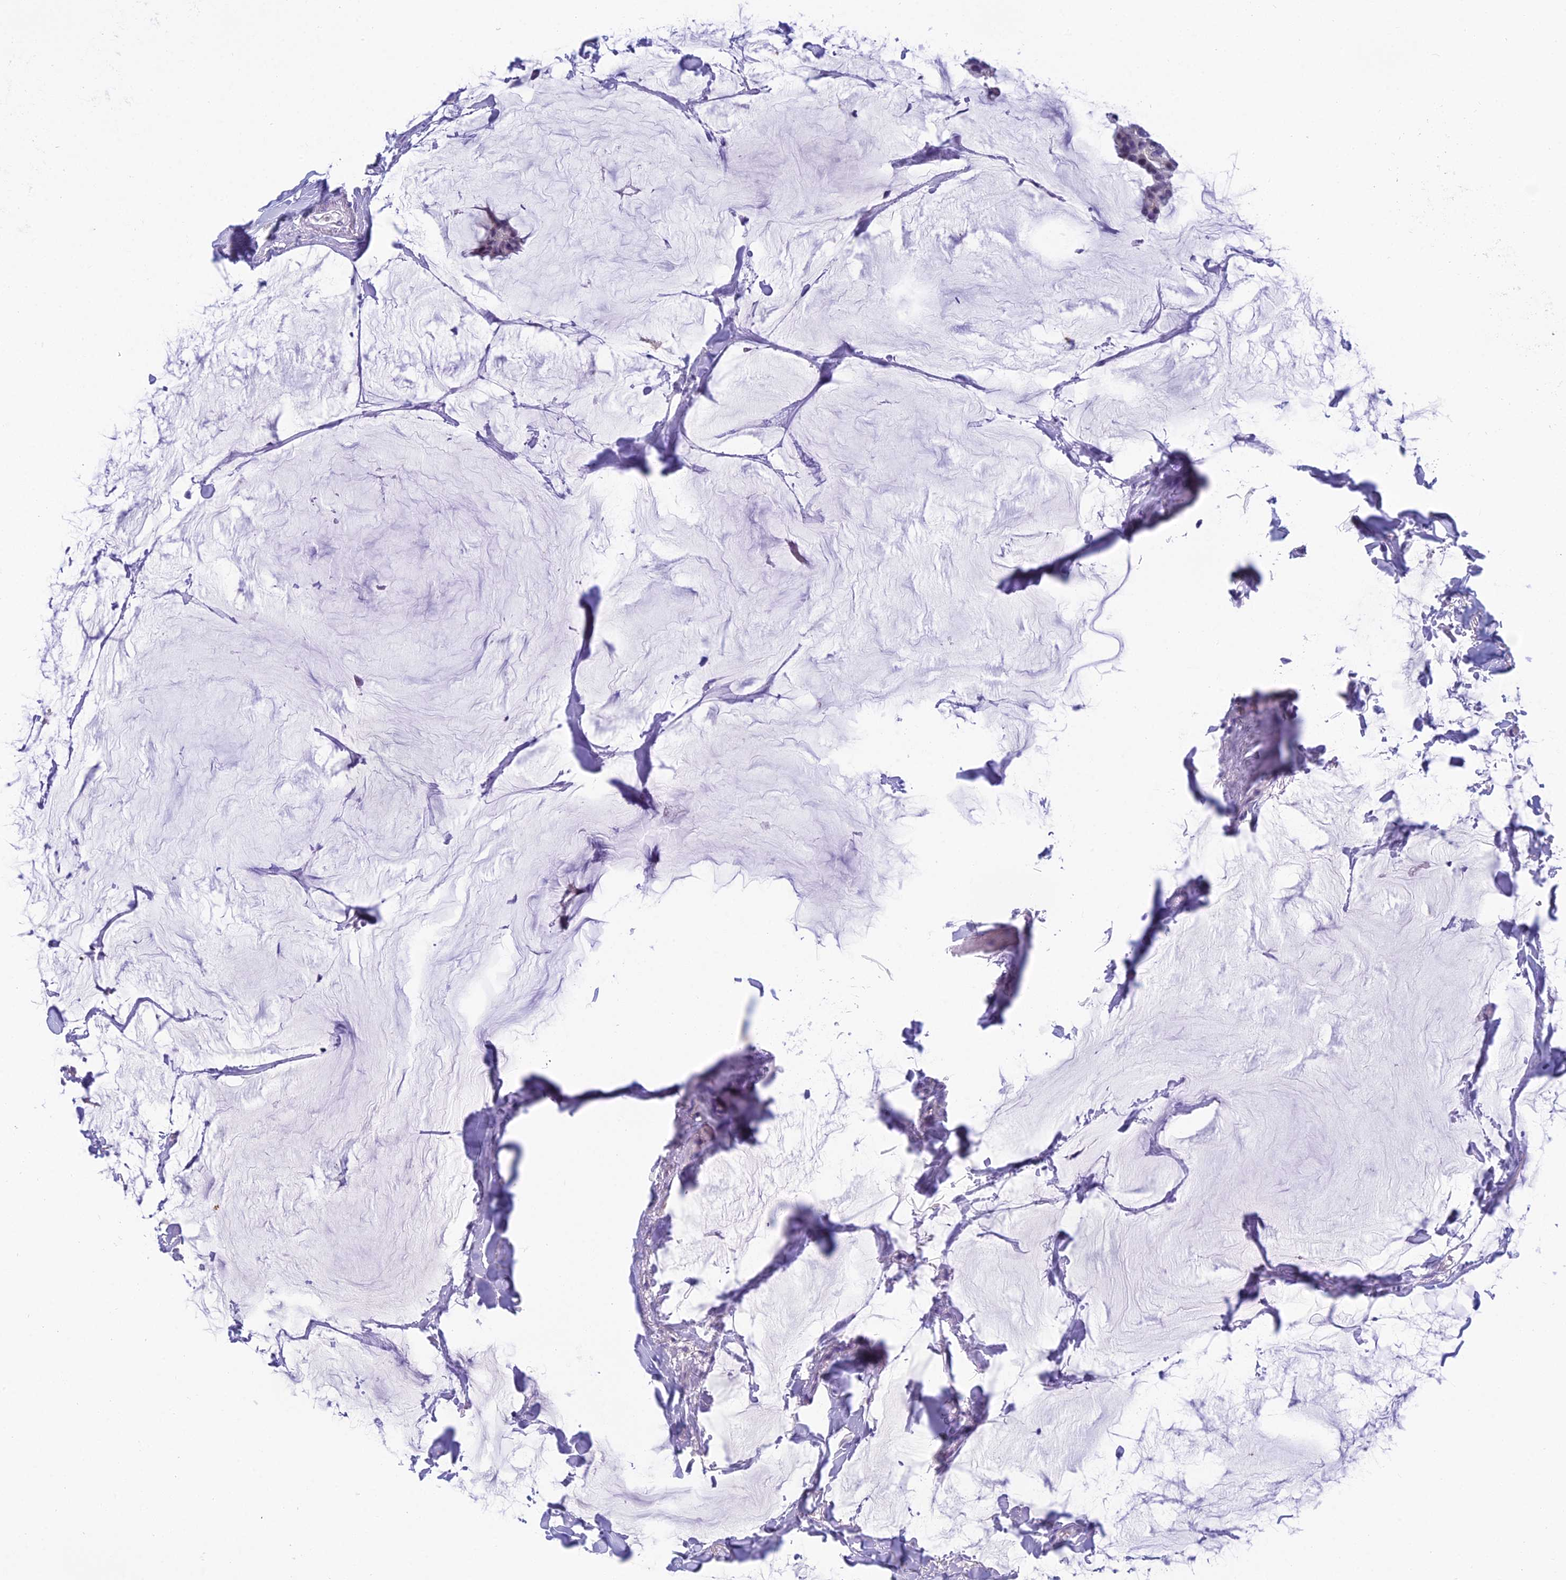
{"staining": {"intensity": "negative", "quantity": "none", "location": "none"}, "tissue": "breast cancer", "cell_type": "Tumor cells", "image_type": "cancer", "snomed": [{"axis": "morphology", "description": "Duct carcinoma"}, {"axis": "topography", "description": "Breast"}], "caption": "Breast cancer stained for a protein using IHC reveals no staining tumor cells.", "gene": "GRWD1", "patient": {"sex": "female", "age": 93}}